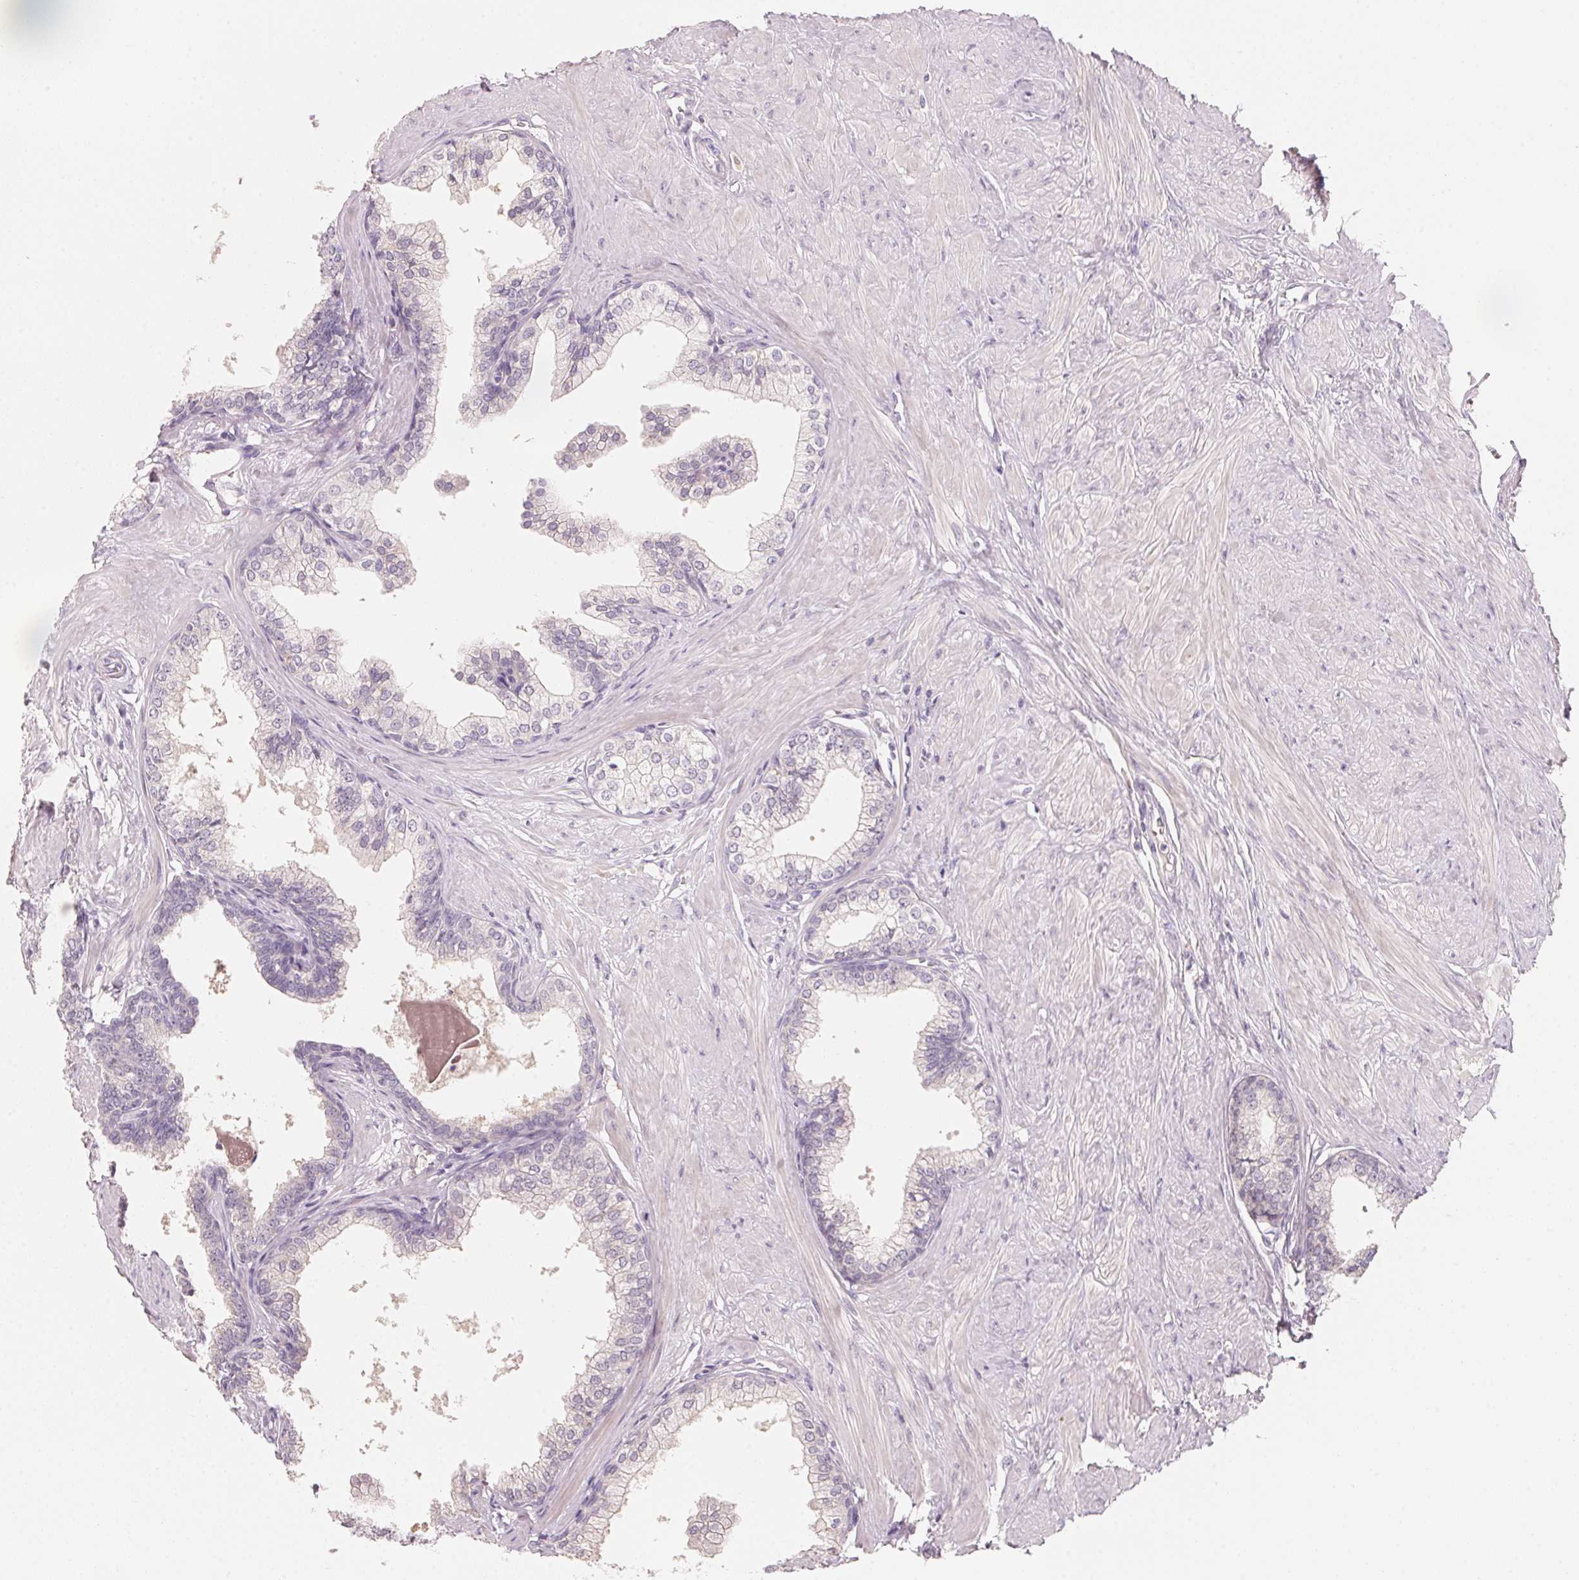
{"staining": {"intensity": "negative", "quantity": "none", "location": "none"}, "tissue": "prostate", "cell_type": "Glandular cells", "image_type": "normal", "snomed": [{"axis": "morphology", "description": "Normal tissue, NOS"}, {"axis": "topography", "description": "Prostate"}, {"axis": "topography", "description": "Peripheral nerve tissue"}], "caption": "An immunohistochemistry image of unremarkable prostate is shown. There is no staining in glandular cells of prostate. (Brightfield microscopy of DAB IHC at high magnification).", "gene": "TREH", "patient": {"sex": "male", "age": 55}}